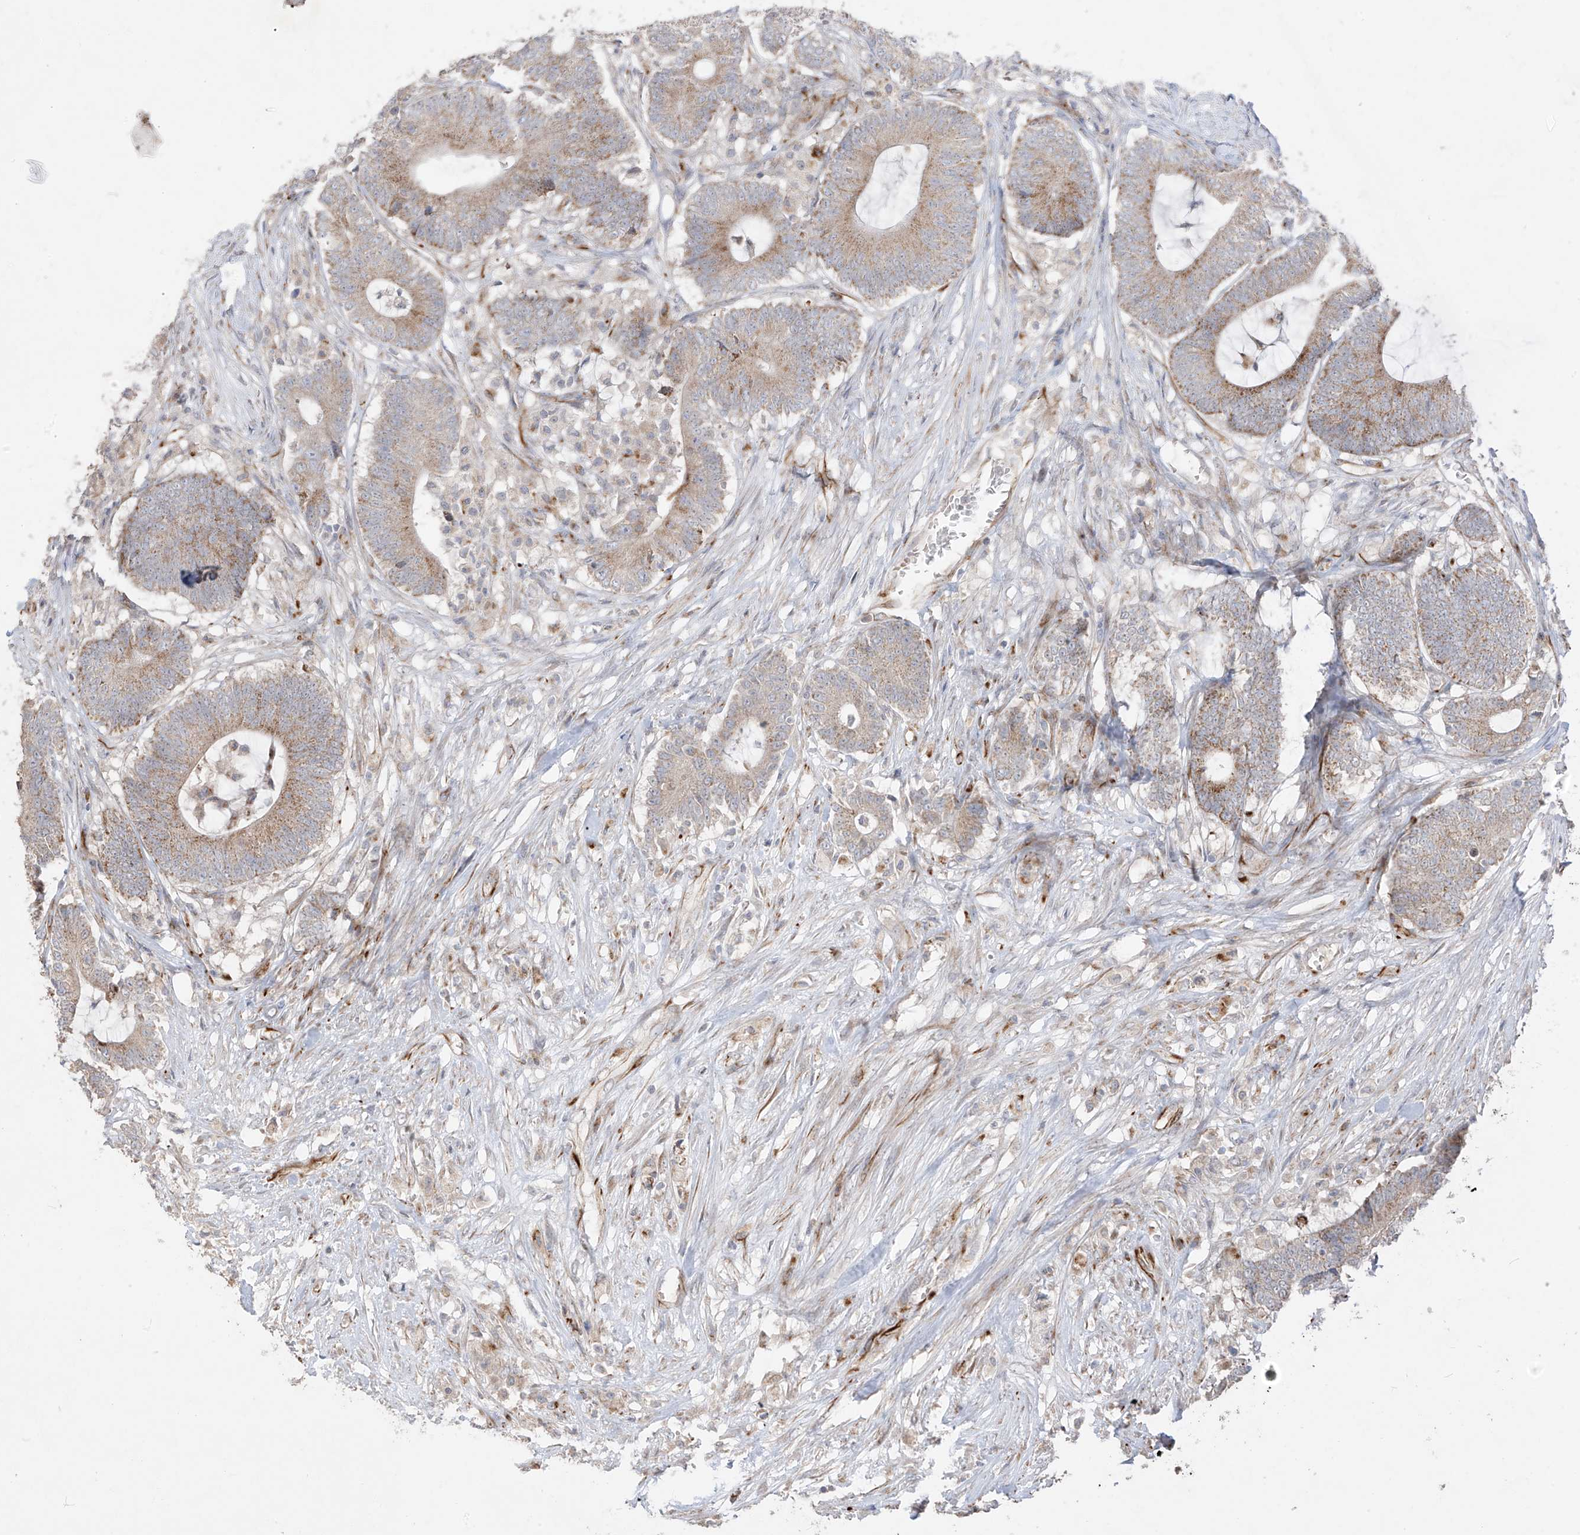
{"staining": {"intensity": "moderate", "quantity": ">75%", "location": "cytoplasmic/membranous"}, "tissue": "colorectal cancer", "cell_type": "Tumor cells", "image_type": "cancer", "snomed": [{"axis": "morphology", "description": "Adenocarcinoma, NOS"}, {"axis": "topography", "description": "Colon"}], "caption": "Immunohistochemical staining of human adenocarcinoma (colorectal) exhibits medium levels of moderate cytoplasmic/membranous staining in approximately >75% of tumor cells.", "gene": "DCDC2", "patient": {"sex": "female", "age": 84}}